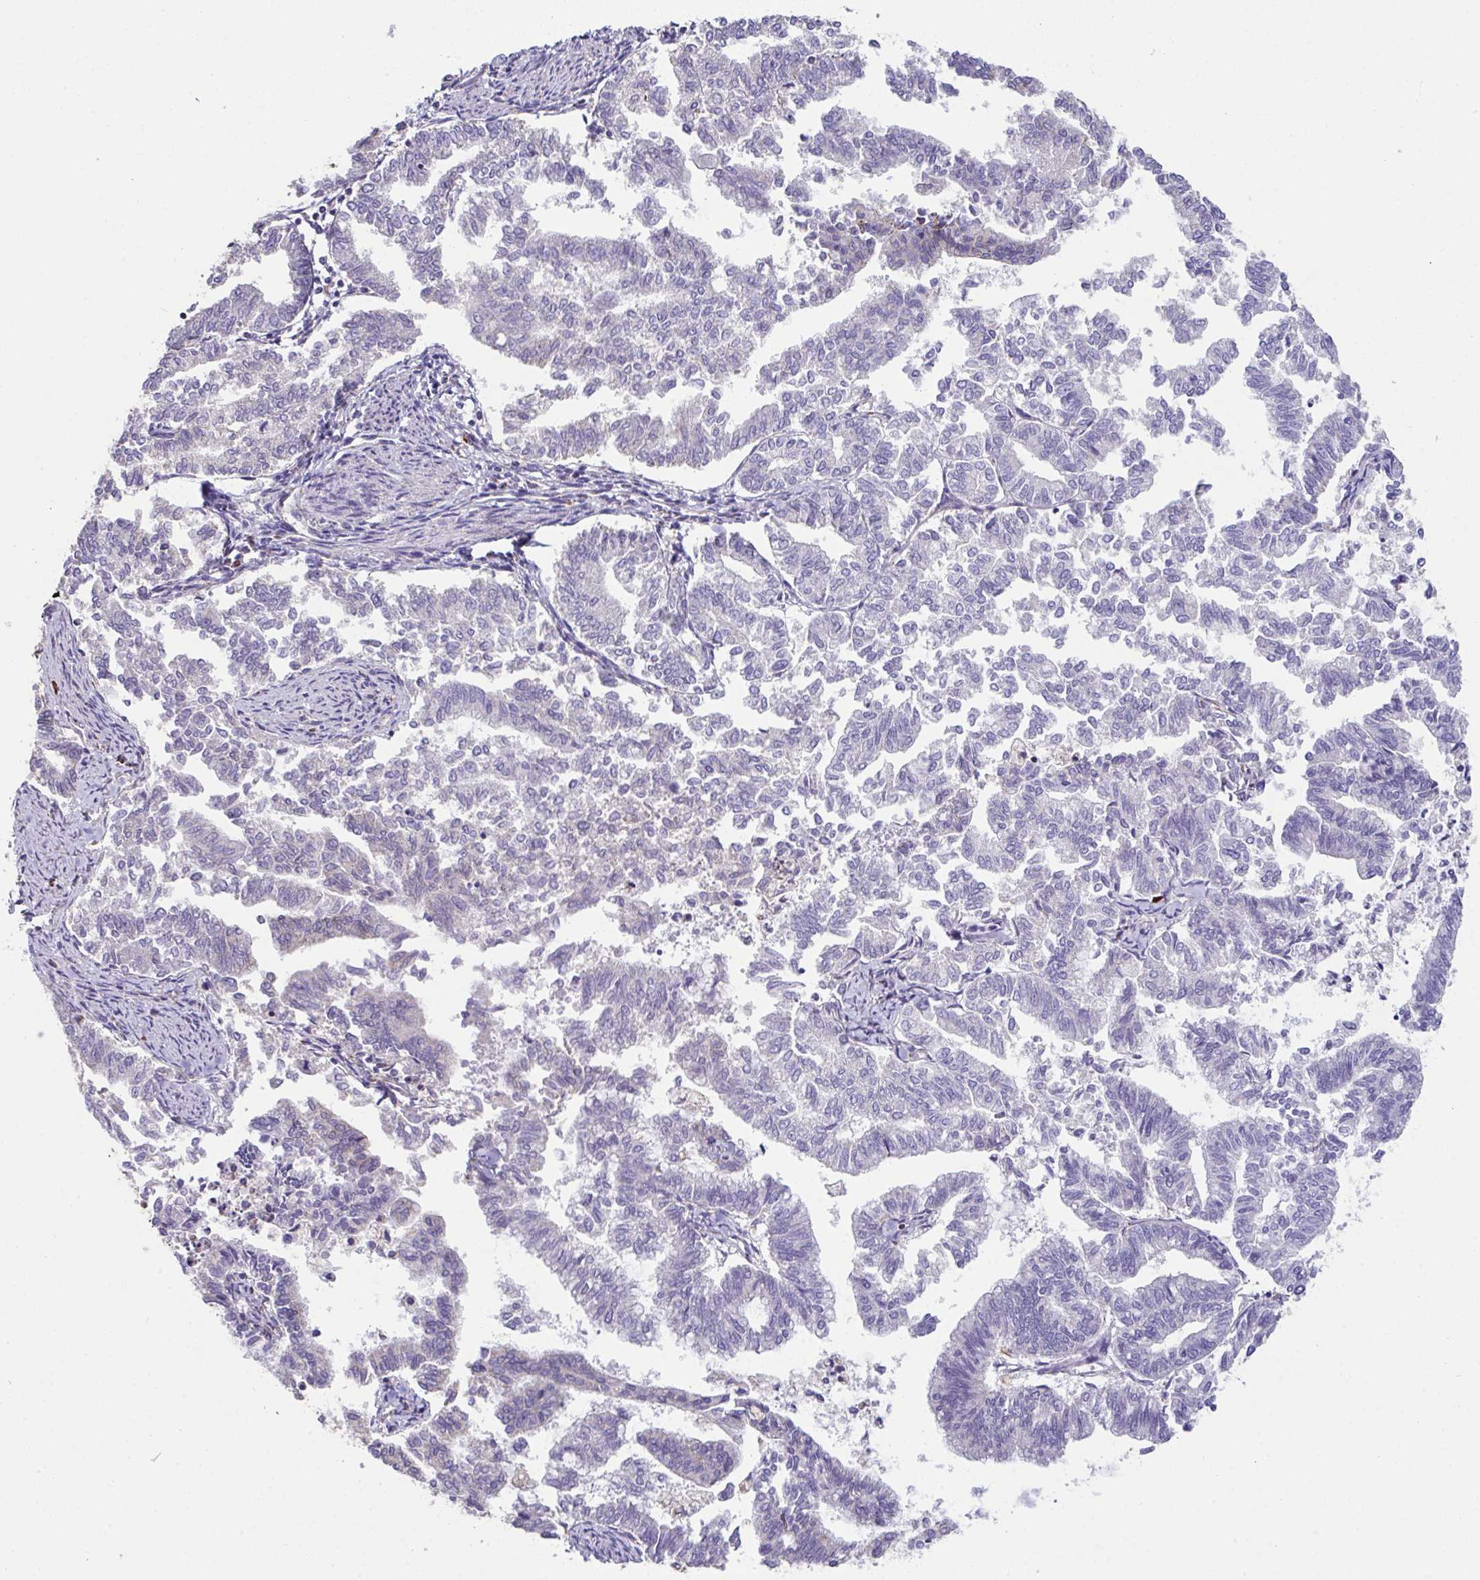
{"staining": {"intensity": "negative", "quantity": "none", "location": "none"}, "tissue": "endometrial cancer", "cell_type": "Tumor cells", "image_type": "cancer", "snomed": [{"axis": "morphology", "description": "Adenocarcinoma, NOS"}, {"axis": "topography", "description": "Endometrium"}], "caption": "Immunohistochemical staining of endometrial adenocarcinoma reveals no significant expression in tumor cells.", "gene": "DOK7", "patient": {"sex": "female", "age": 79}}